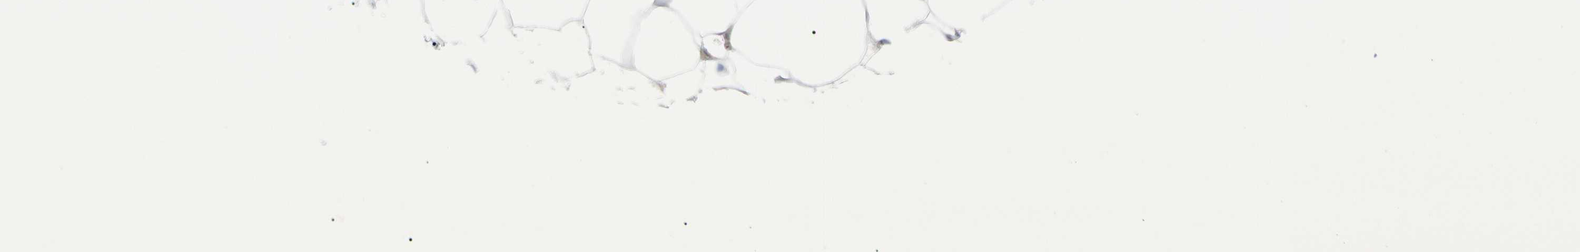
{"staining": {"intensity": "negative", "quantity": "none", "location": "none"}, "tissue": "adipose tissue", "cell_type": "Adipocytes", "image_type": "normal", "snomed": [{"axis": "morphology", "description": "Normal tissue, NOS"}, {"axis": "topography", "description": "Breast"}, {"axis": "topography", "description": "Adipose tissue"}], "caption": "This is an IHC histopathology image of unremarkable adipose tissue. There is no staining in adipocytes.", "gene": "MCL1", "patient": {"sex": "female", "age": 25}}